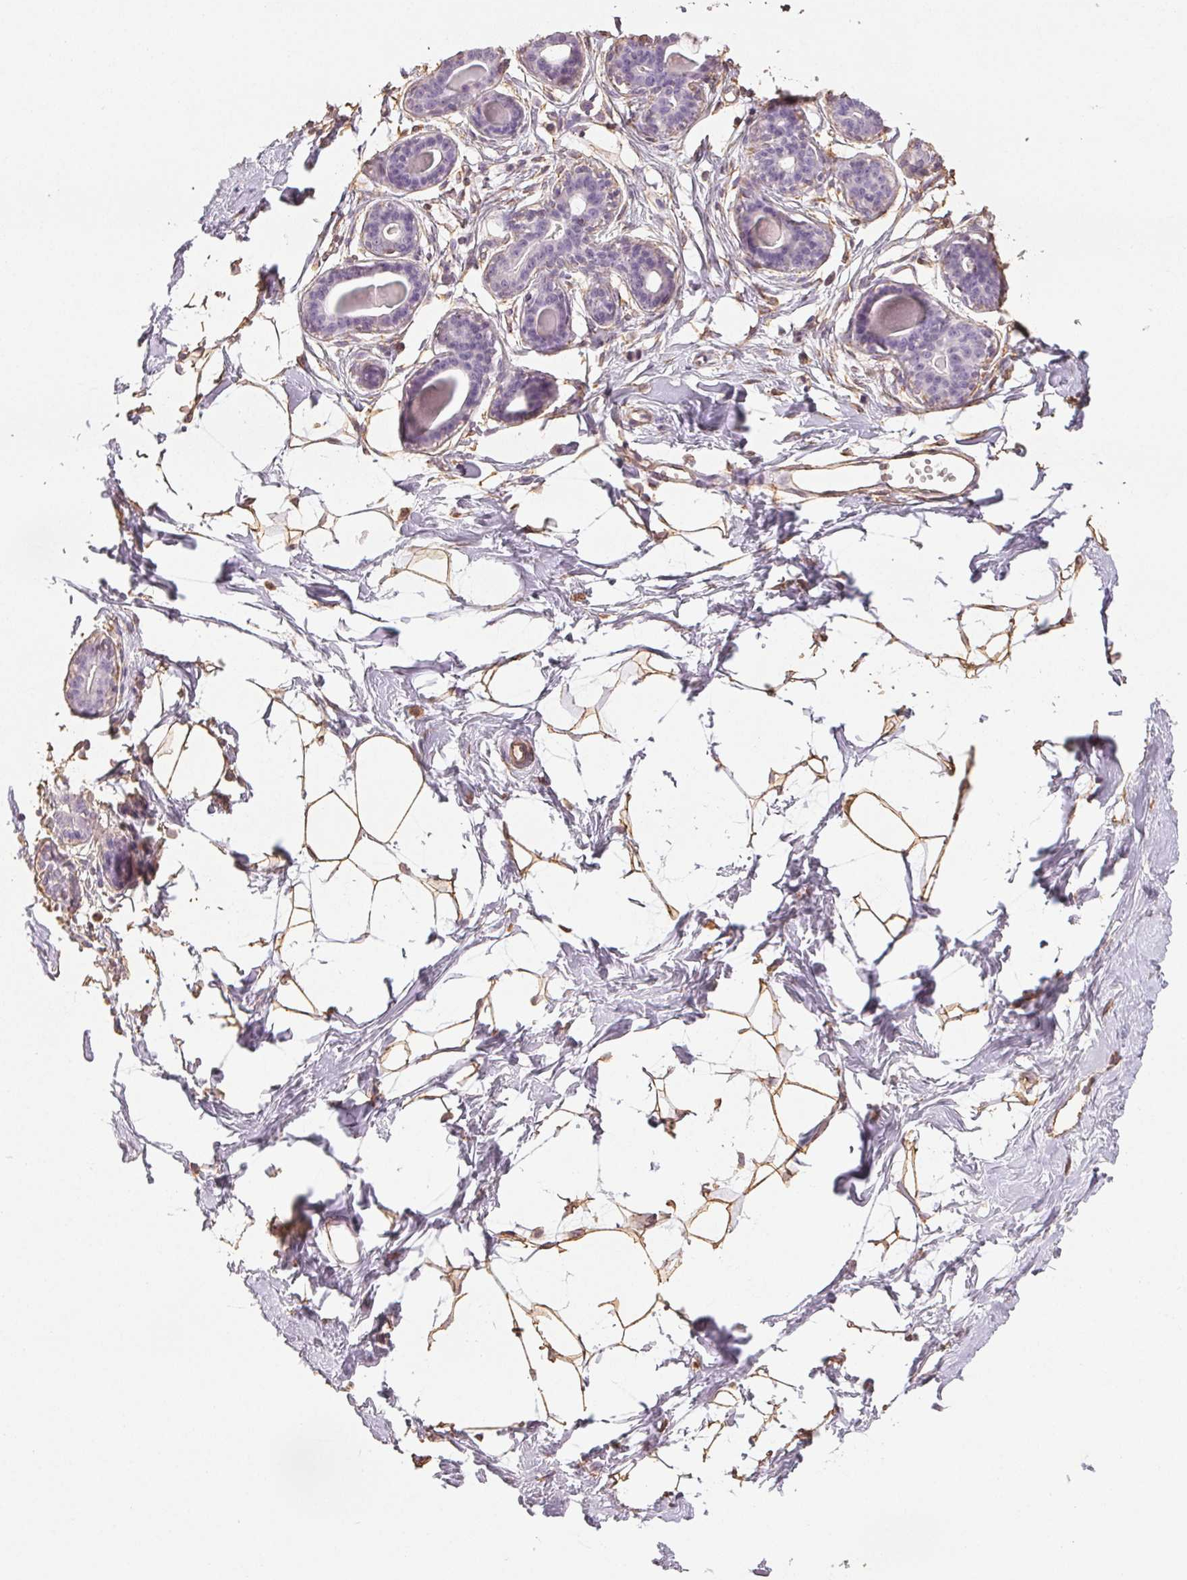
{"staining": {"intensity": "strong", "quantity": ">75%", "location": "cytoplasmic/membranous"}, "tissue": "breast", "cell_type": "Adipocytes", "image_type": "normal", "snomed": [{"axis": "morphology", "description": "Normal tissue, NOS"}, {"axis": "topography", "description": "Breast"}], "caption": "Strong cytoplasmic/membranous positivity is identified in about >75% of adipocytes in normal breast. (DAB = brown stain, brightfield microscopy at high magnification).", "gene": "COL7A1", "patient": {"sex": "female", "age": 45}}